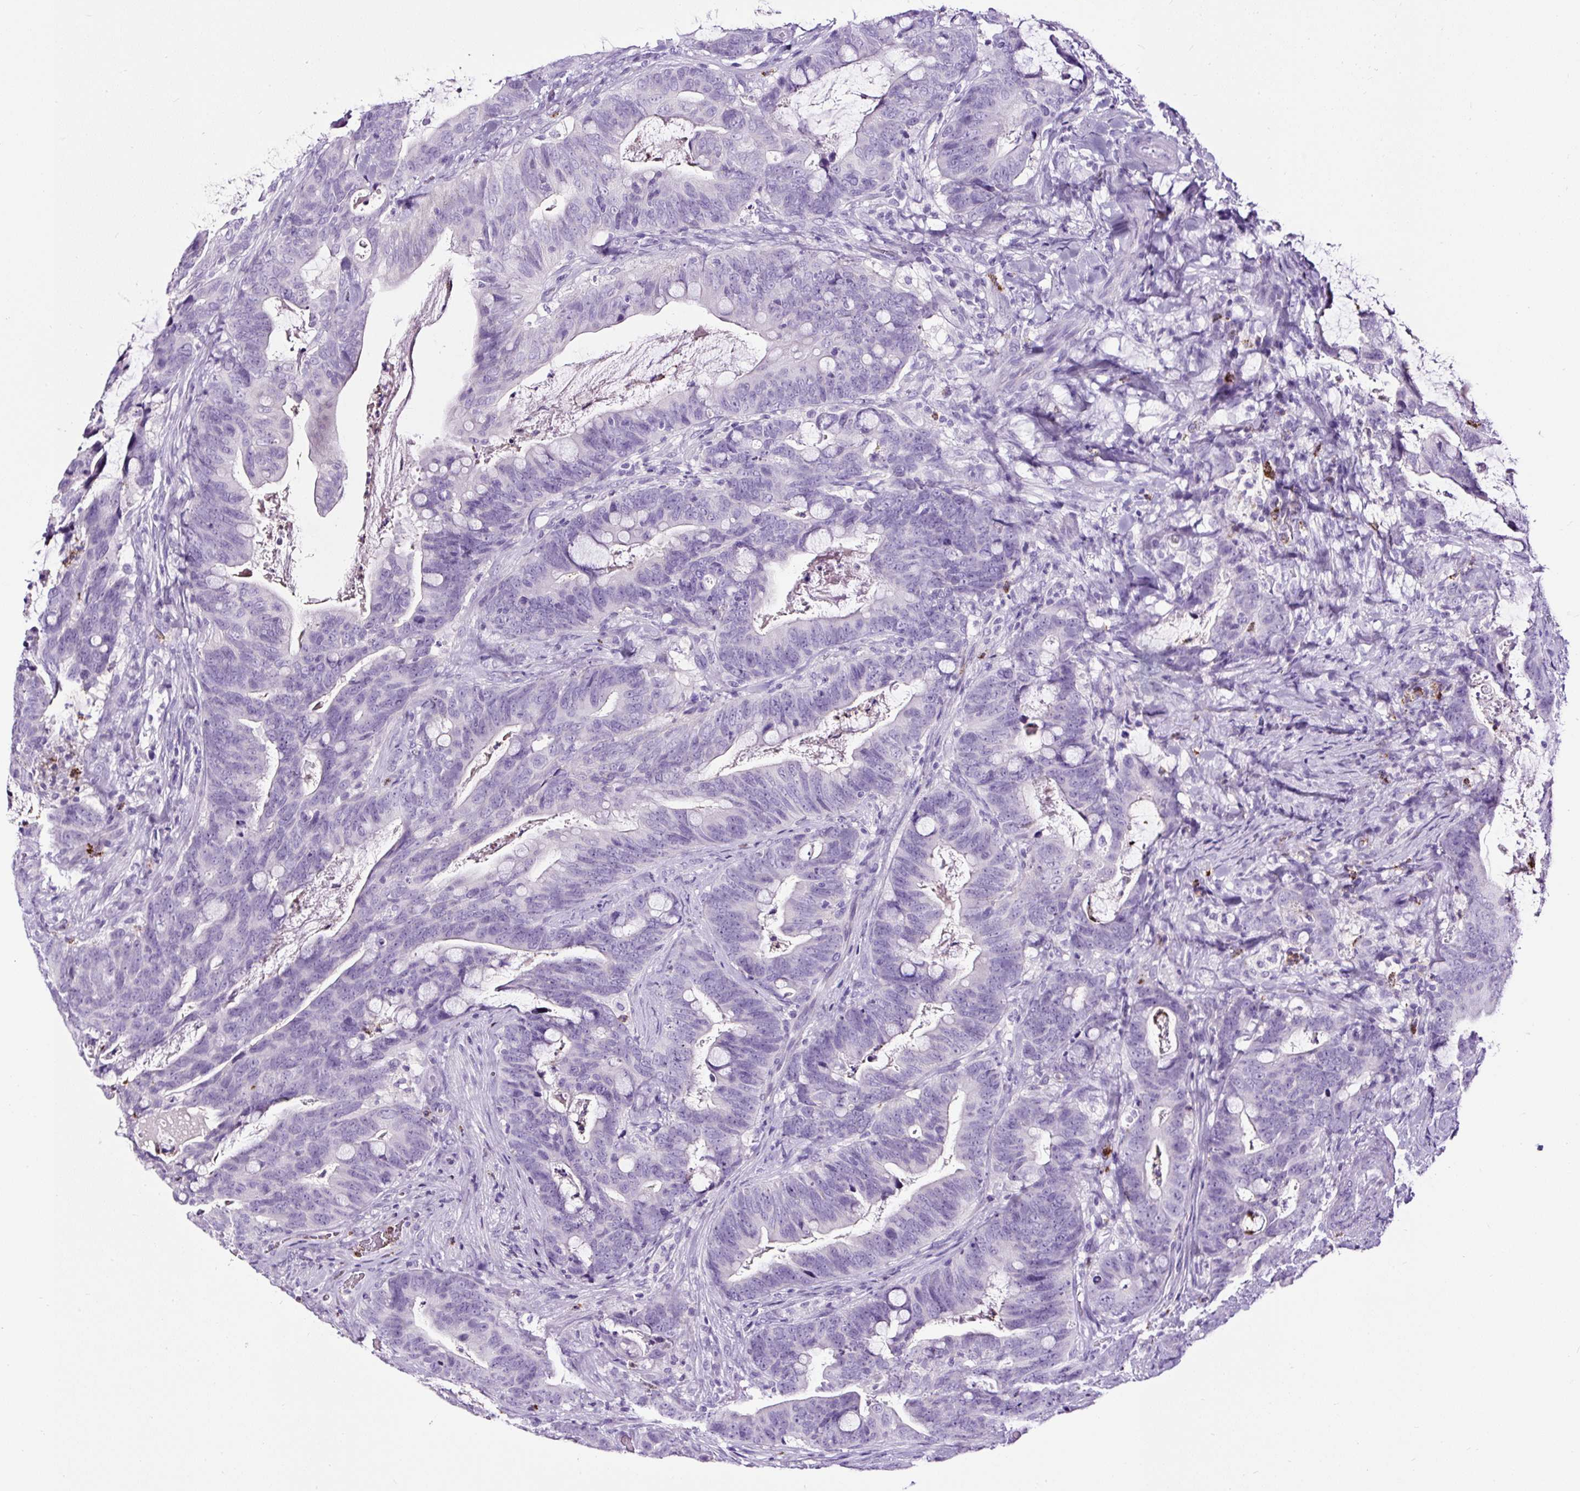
{"staining": {"intensity": "negative", "quantity": "none", "location": "none"}, "tissue": "colorectal cancer", "cell_type": "Tumor cells", "image_type": "cancer", "snomed": [{"axis": "morphology", "description": "Adenocarcinoma, NOS"}, {"axis": "topography", "description": "Colon"}], "caption": "Colorectal cancer stained for a protein using immunohistochemistry (IHC) shows no expression tumor cells.", "gene": "SLC7A8", "patient": {"sex": "female", "age": 82}}